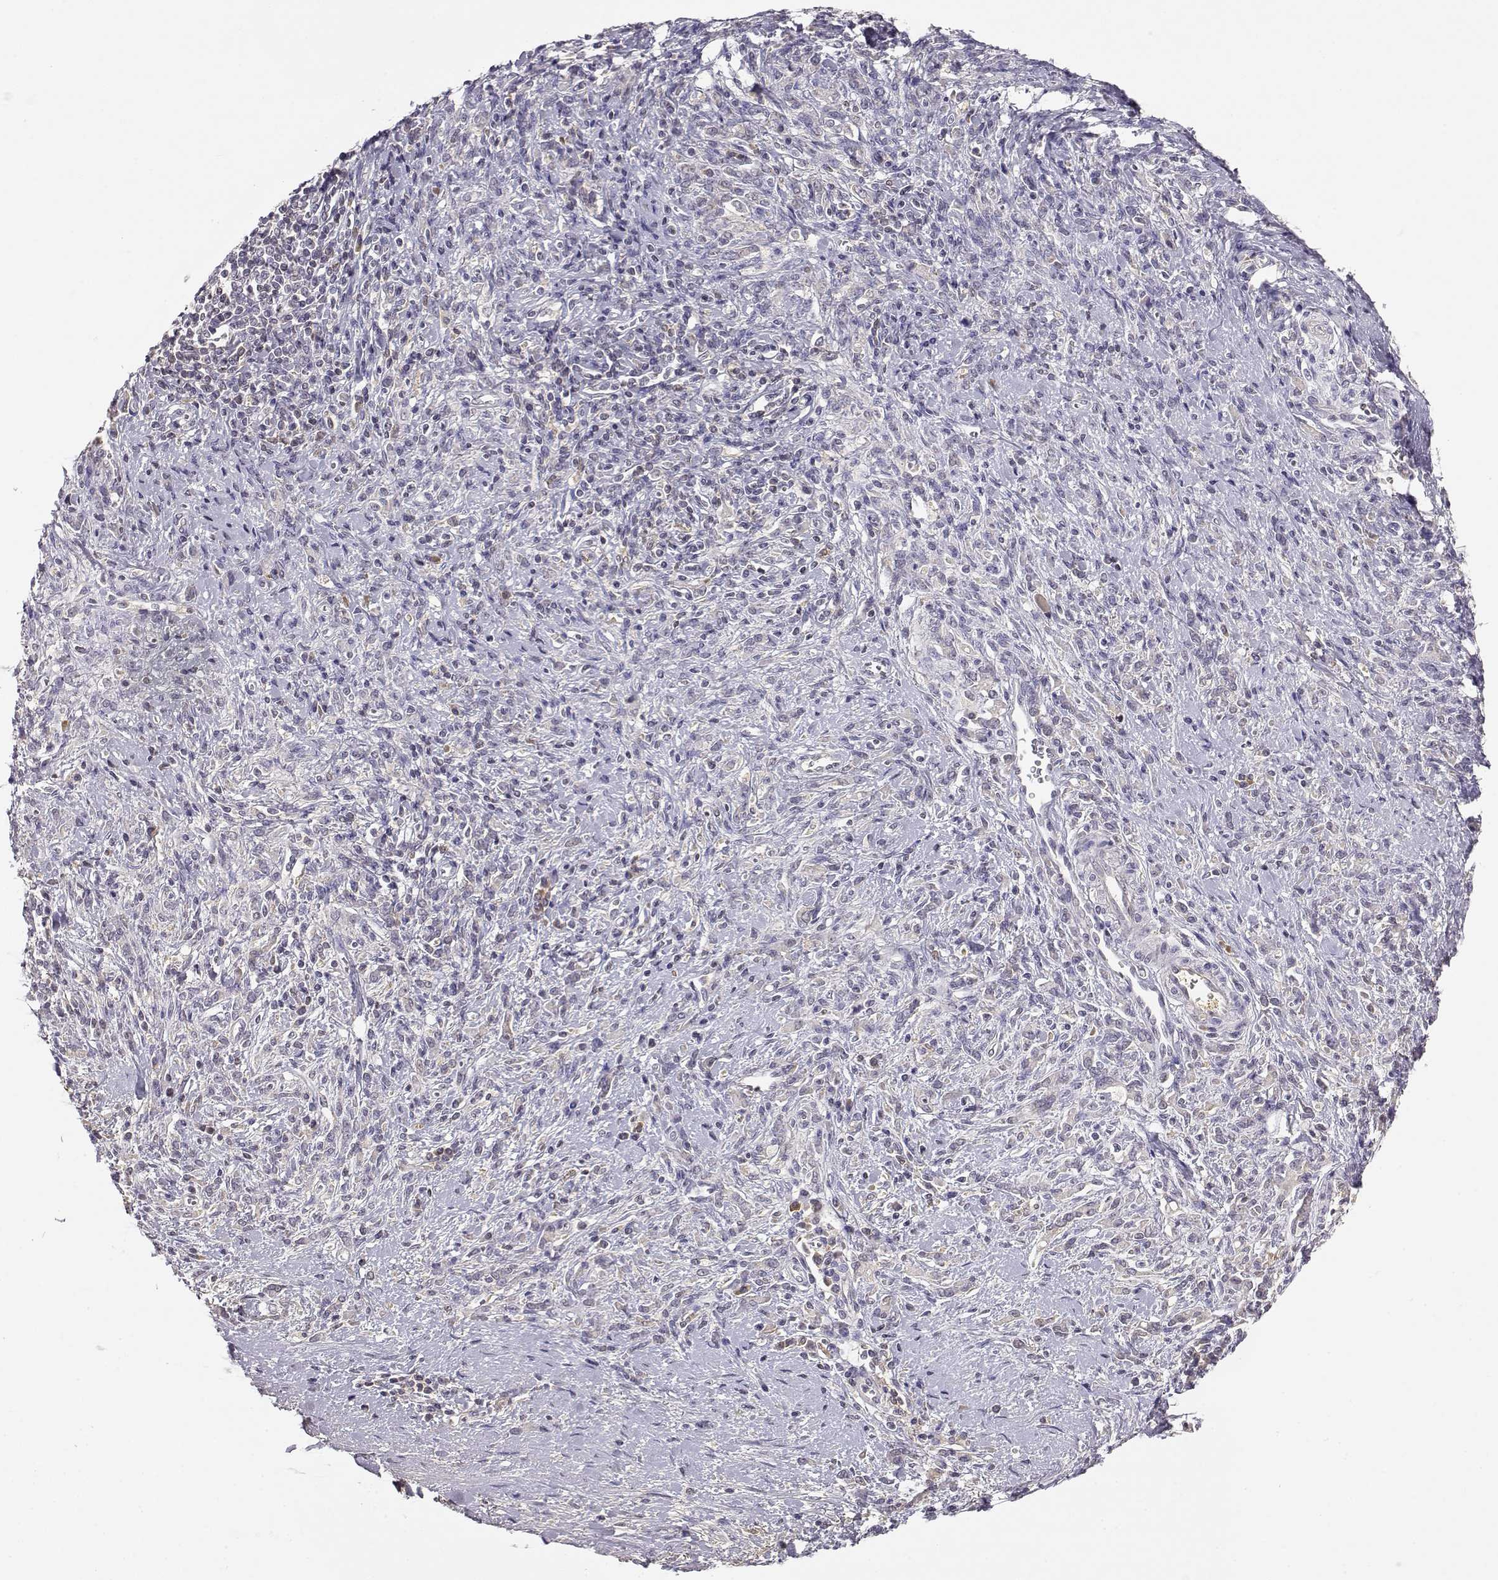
{"staining": {"intensity": "negative", "quantity": "none", "location": "none"}, "tissue": "stomach cancer", "cell_type": "Tumor cells", "image_type": "cancer", "snomed": [{"axis": "morphology", "description": "Adenocarcinoma, NOS"}, {"axis": "topography", "description": "Stomach"}], "caption": "Human adenocarcinoma (stomach) stained for a protein using immunohistochemistry exhibits no staining in tumor cells.", "gene": "TACR1", "patient": {"sex": "female", "age": 57}}